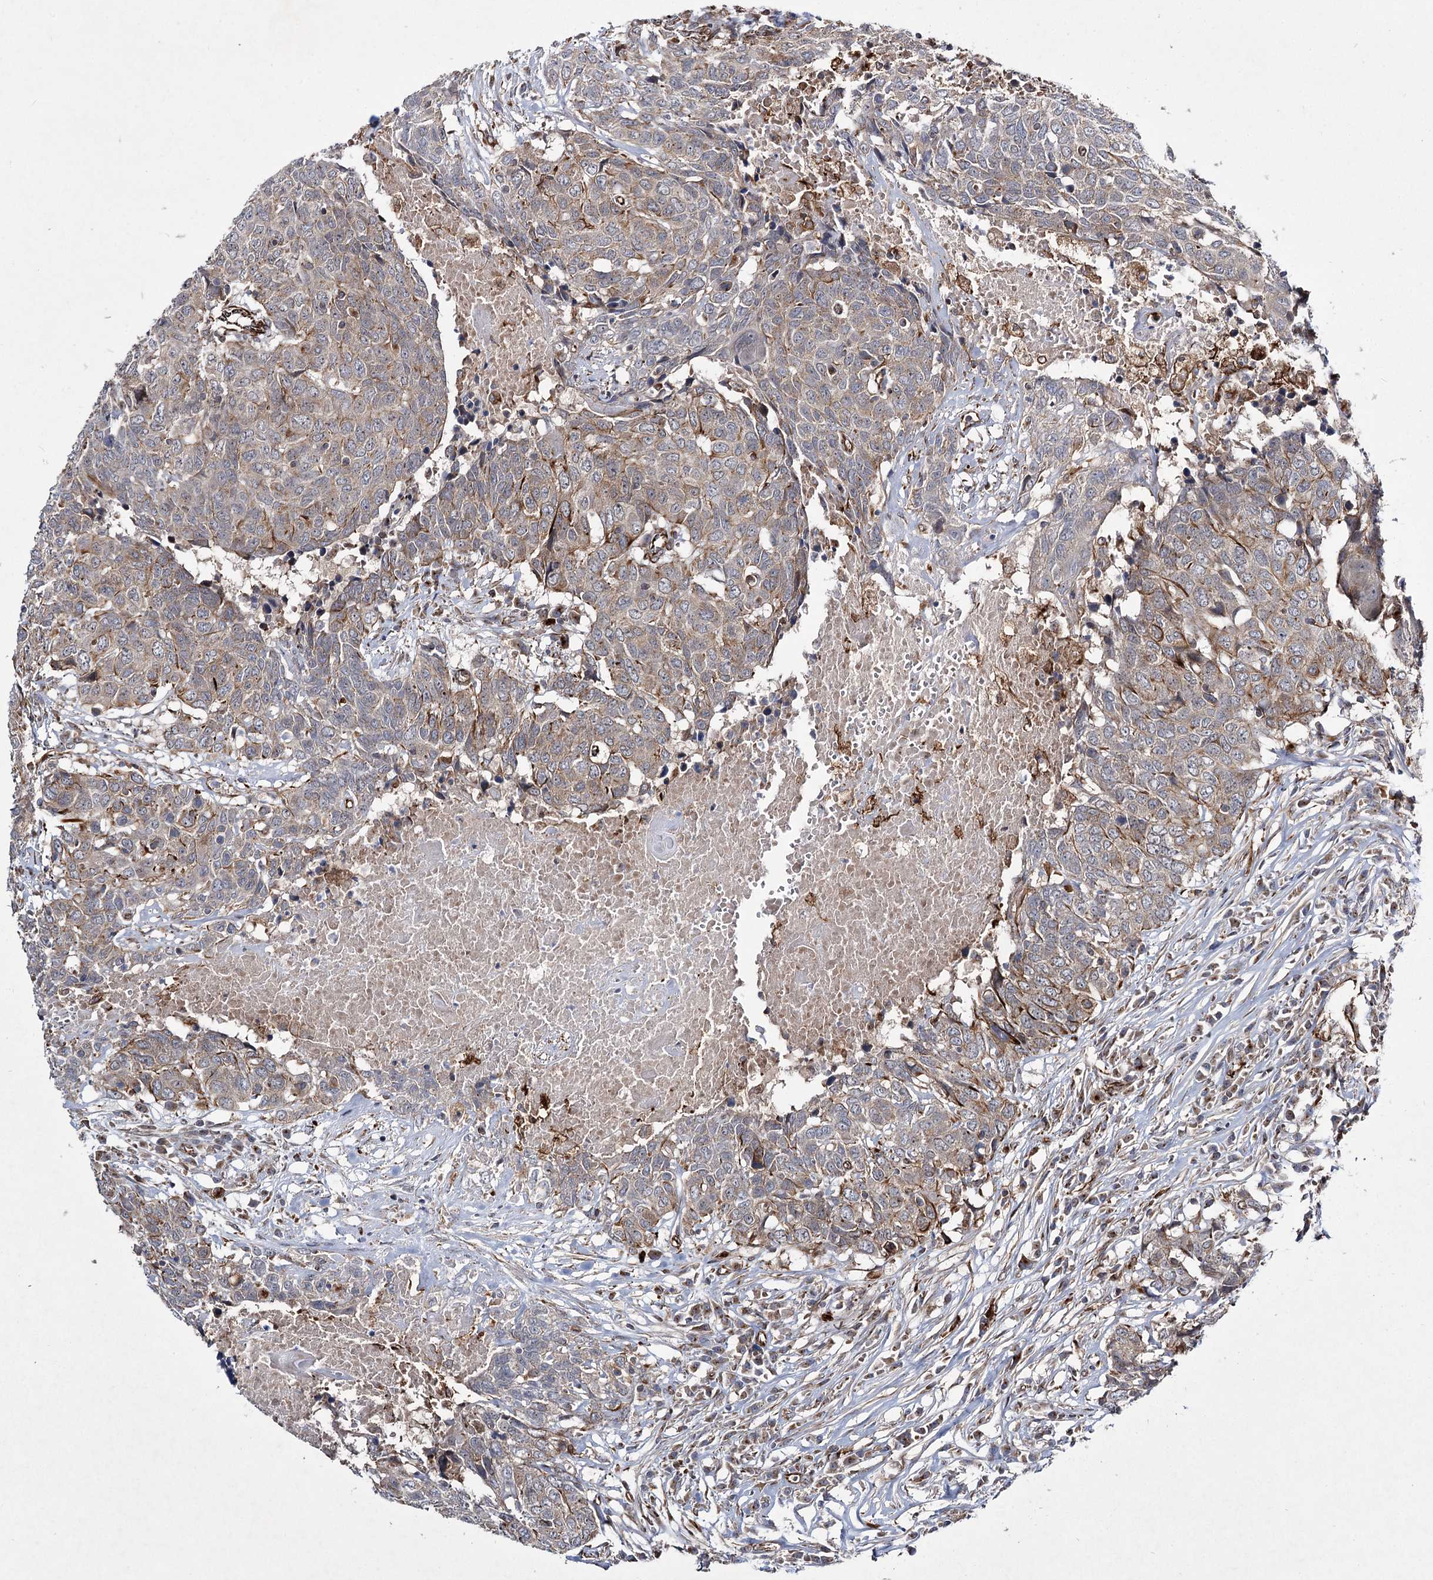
{"staining": {"intensity": "weak", "quantity": "25%-75%", "location": "cytoplasmic/membranous"}, "tissue": "head and neck cancer", "cell_type": "Tumor cells", "image_type": "cancer", "snomed": [{"axis": "morphology", "description": "Squamous cell carcinoma, NOS"}, {"axis": "topography", "description": "Head-Neck"}], "caption": "Head and neck cancer (squamous cell carcinoma) tissue exhibits weak cytoplasmic/membranous positivity in about 25%-75% of tumor cells, visualized by immunohistochemistry.", "gene": "DPEP2", "patient": {"sex": "male", "age": 66}}